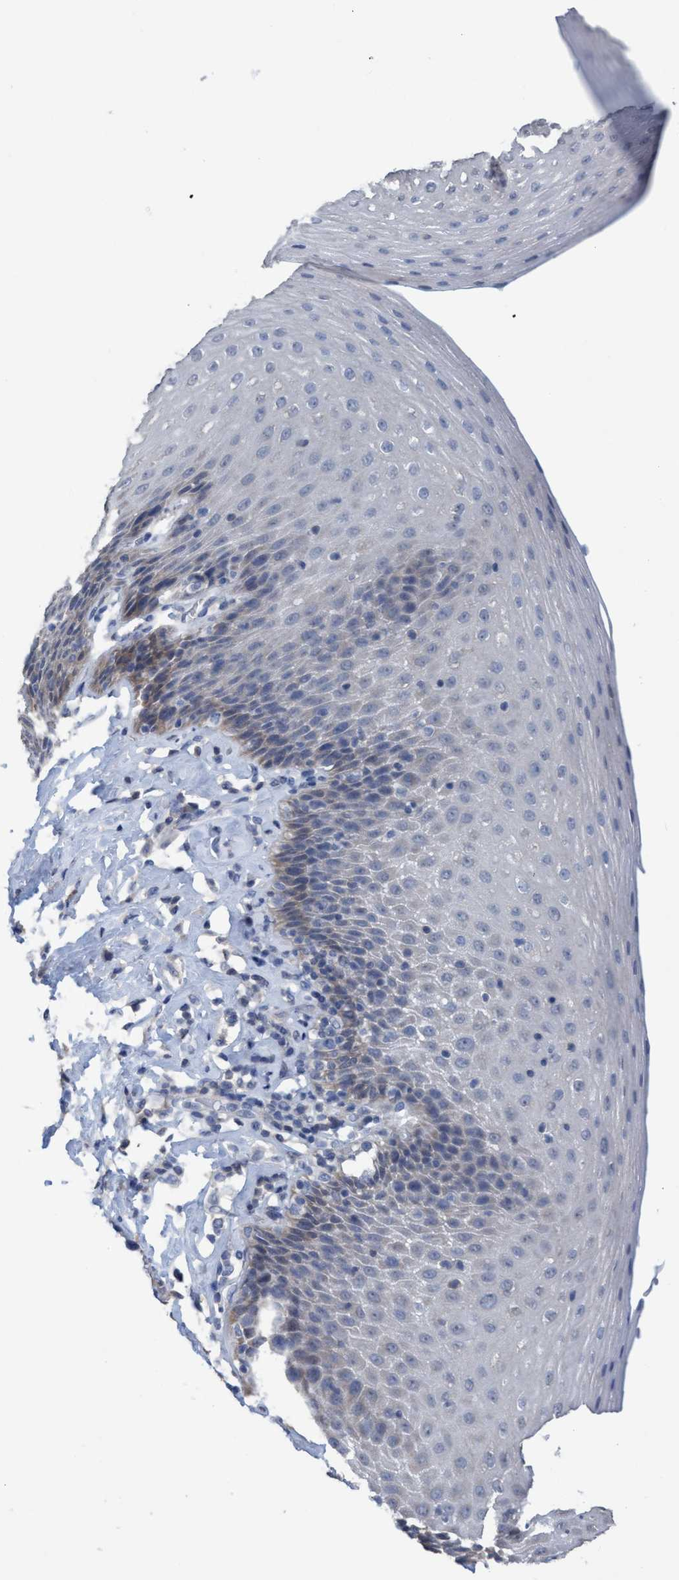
{"staining": {"intensity": "weak", "quantity": "<25%", "location": "cytoplasmic/membranous"}, "tissue": "esophagus", "cell_type": "Squamous epithelial cells", "image_type": "normal", "snomed": [{"axis": "morphology", "description": "Normal tissue, NOS"}, {"axis": "topography", "description": "Esophagus"}], "caption": "Squamous epithelial cells show no significant positivity in normal esophagus. (Brightfield microscopy of DAB immunohistochemistry at high magnification).", "gene": "GLOD4", "patient": {"sex": "female", "age": 61}}